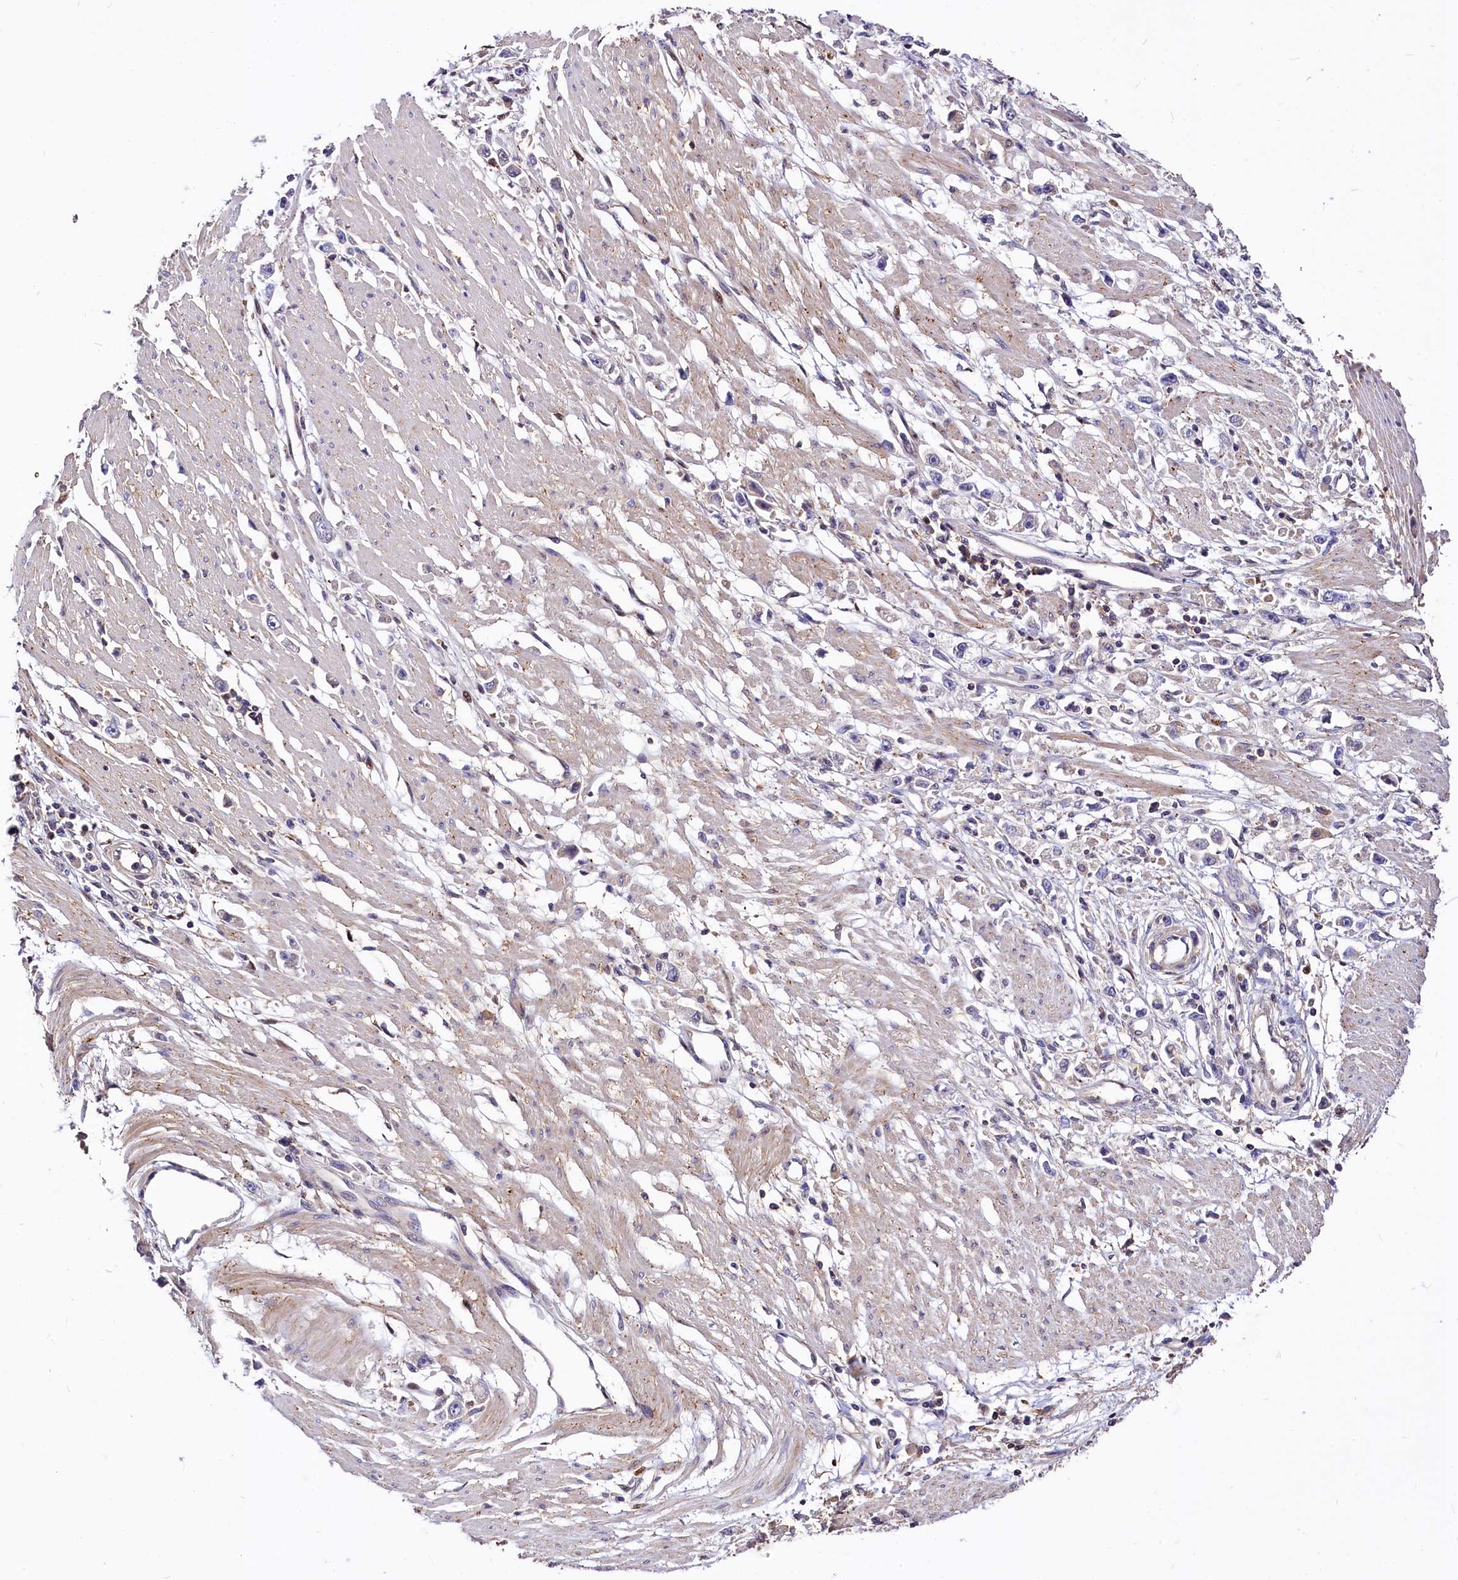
{"staining": {"intensity": "negative", "quantity": "none", "location": "none"}, "tissue": "stomach cancer", "cell_type": "Tumor cells", "image_type": "cancer", "snomed": [{"axis": "morphology", "description": "Adenocarcinoma, NOS"}, {"axis": "topography", "description": "Stomach"}], "caption": "A photomicrograph of stomach adenocarcinoma stained for a protein demonstrates no brown staining in tumor cells. Brightfield microscopy of immunohistochemistry stained with DAB (brown) and hematoxylin (blue), captured at high magnification.", "gene": "ATG101", "patient": {"sex": "female", "age": 59}}